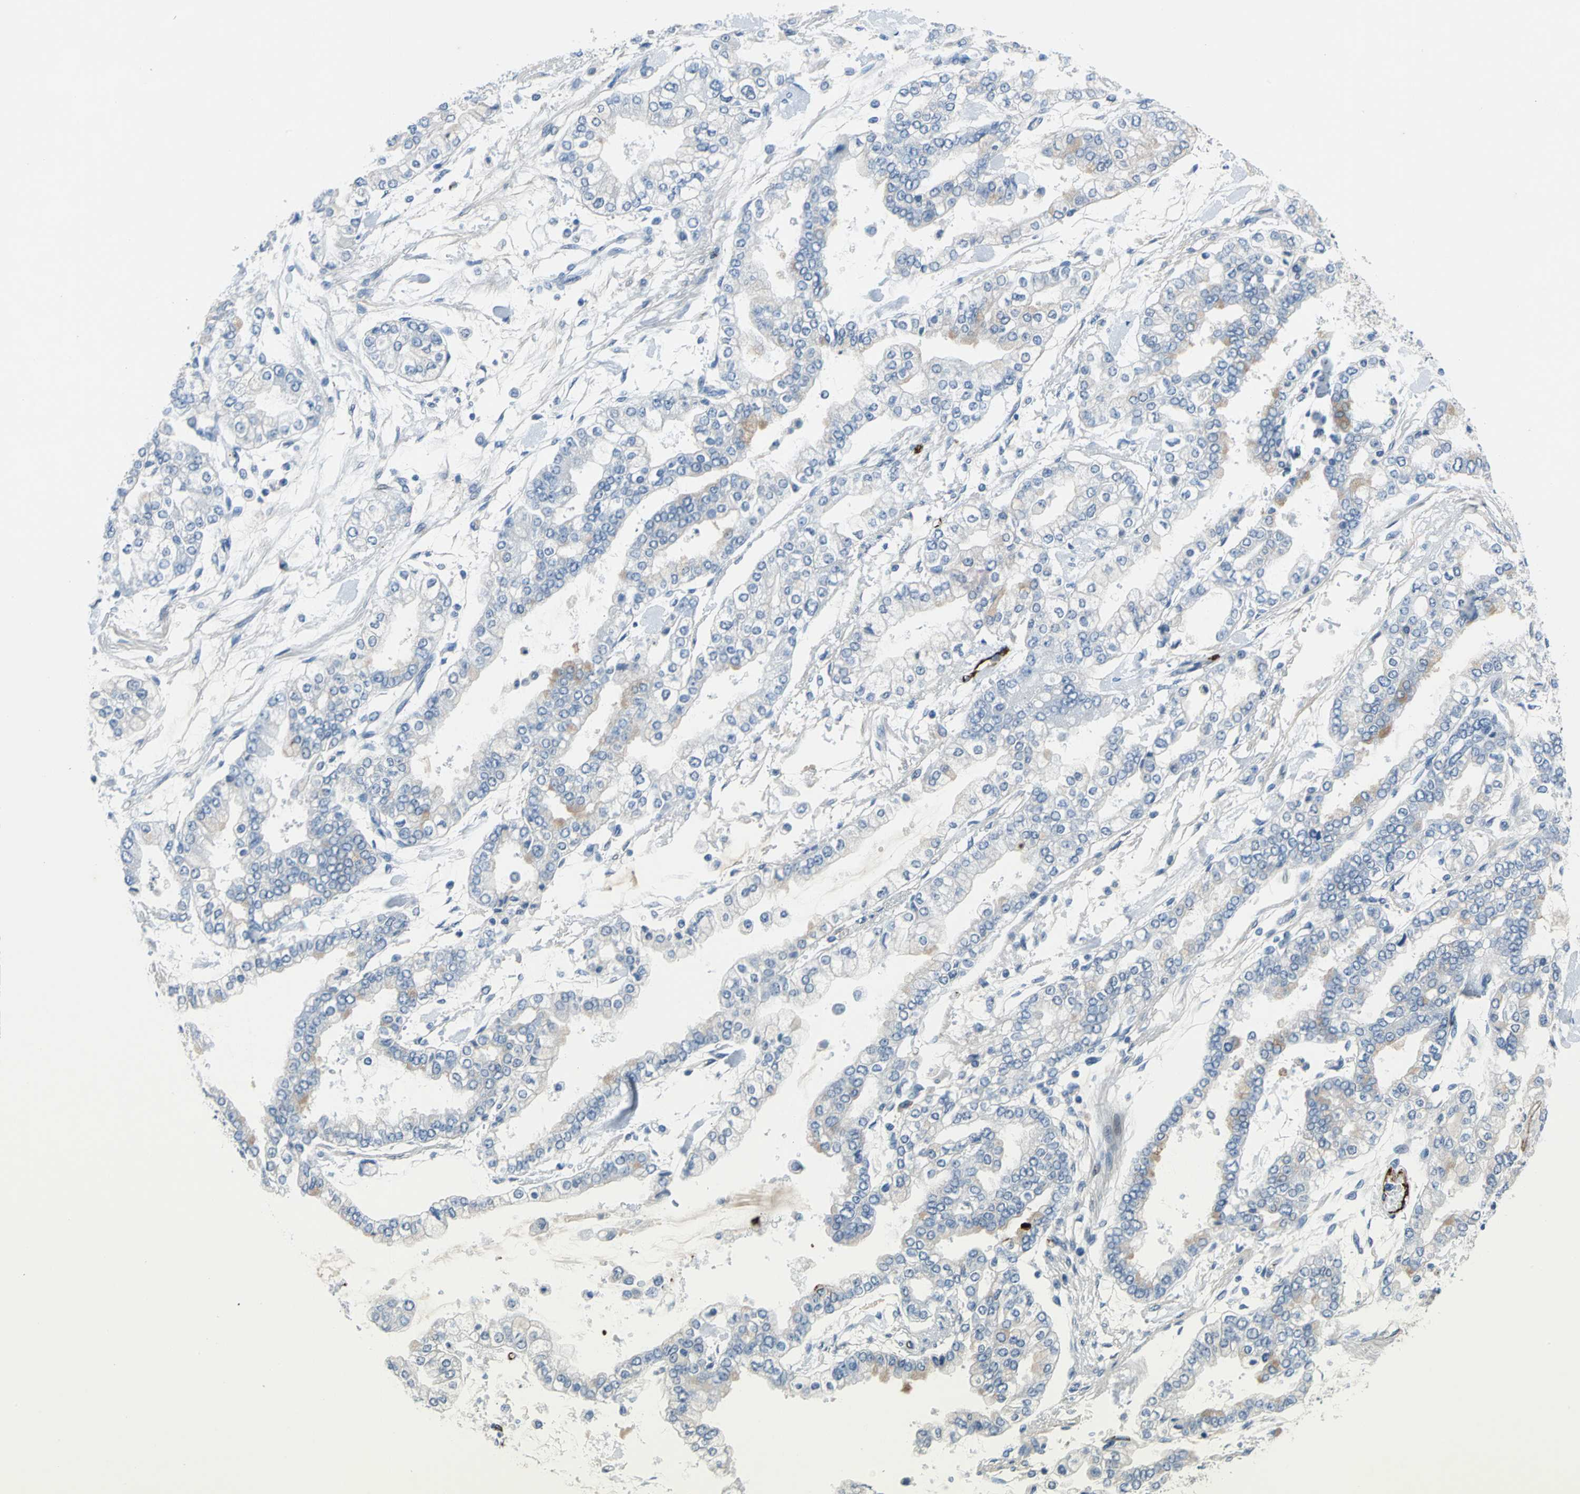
{"staining": {"intensity": "weak", "quantity": "25%-75%", "location": "cytoplasmic/membranous"}, "tissue": "stomach cancer", "cell_type": "Tumor cells", "image_type": "cancer", "snomed": [{"axis": "morphology", "description": "Normal tissue, NOS"}, {"axis": "morphology", "description": "Adenocarcinoma, NOS"}, {"axis": "topography", "description": "Stomach, upper"}, {"axis": "topography", "description": "Stomach"}], "caption": "Immunohistochemistry image of neoplastic tissue: human stomach adenocarcinoma stained using immunohistochemistry (IHC) demonstrates low levels of weak protein expression localized specifically in the cytoplasmic/membranous of tumor cells, appearing as a cytoplasmic/membranous brown color.", "gene": "SELP", "patient": {"sex": "male", "age": 76}}